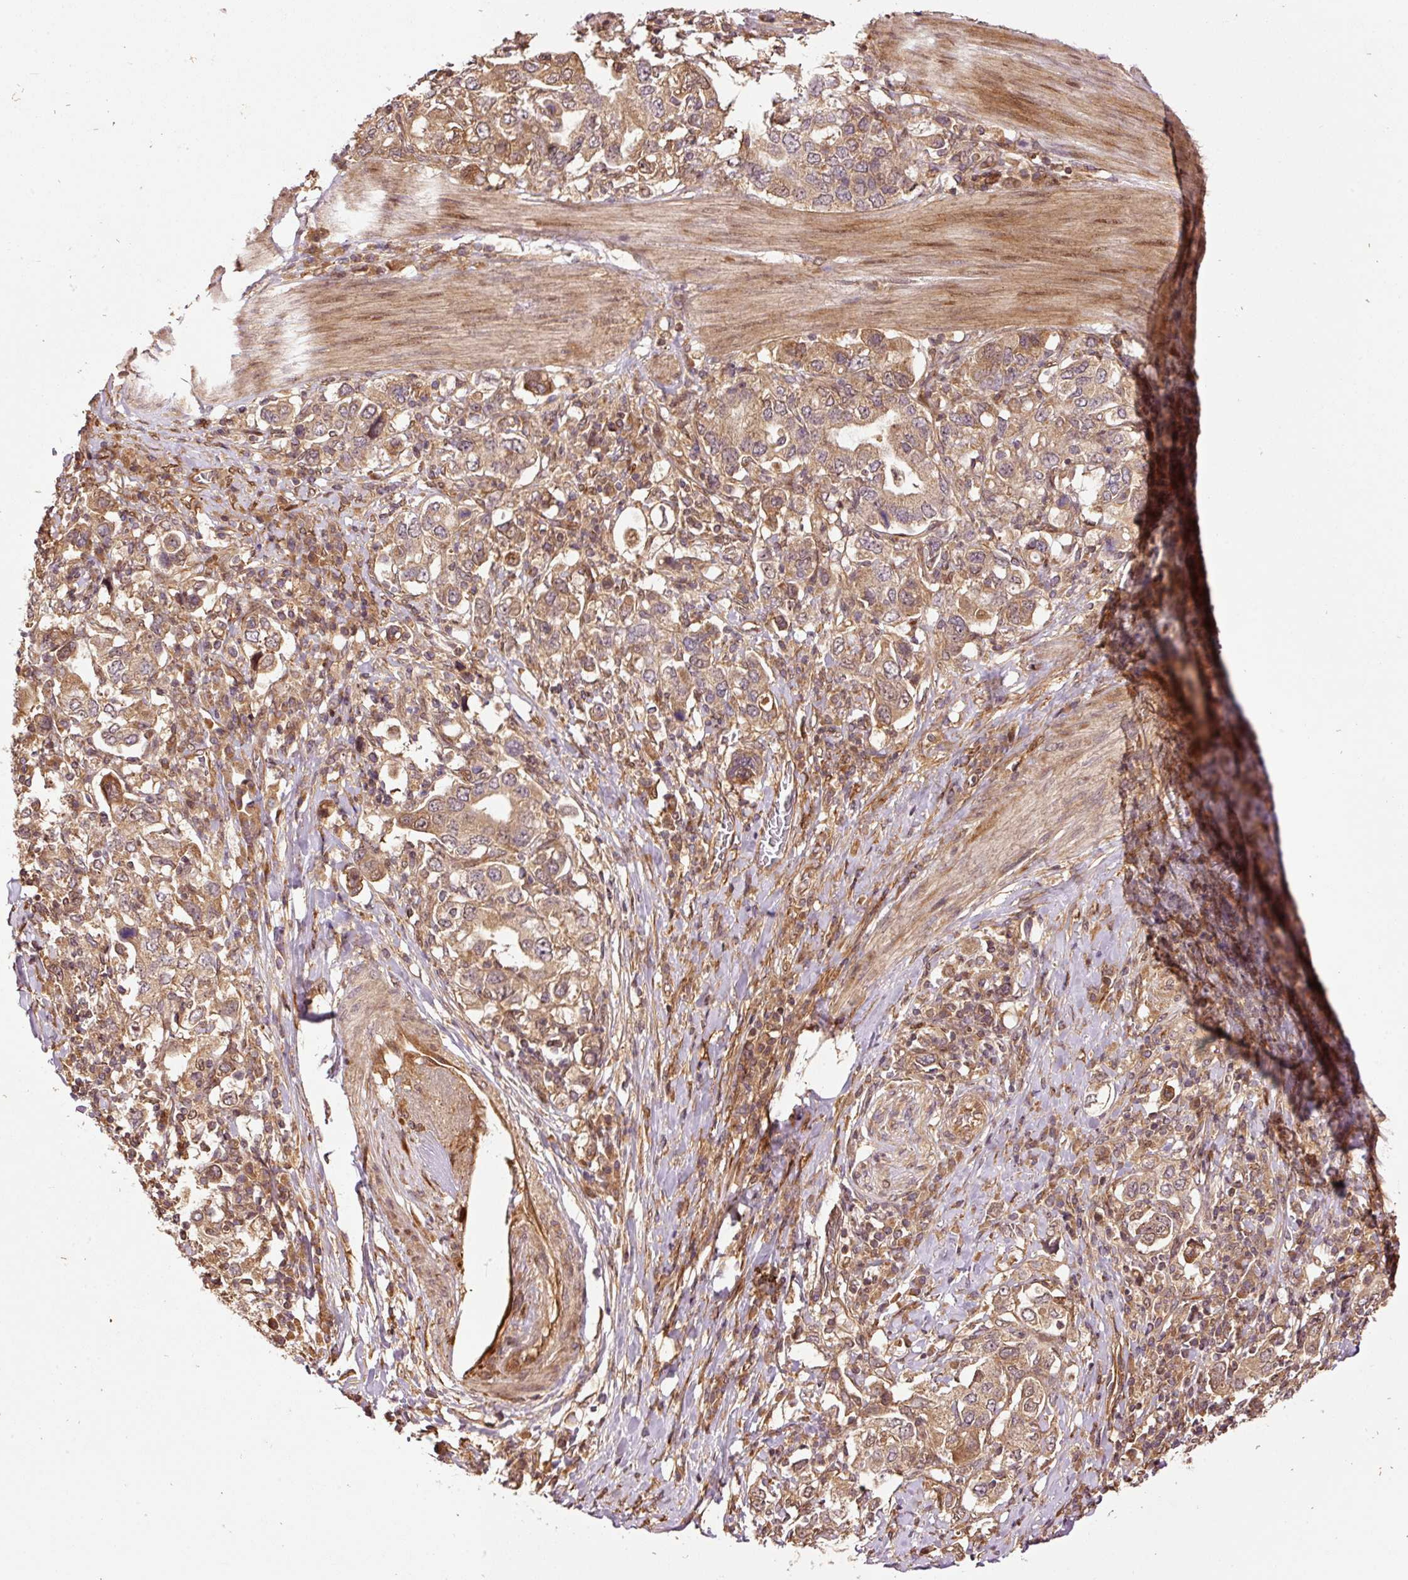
{"staining": {"intensity": "moderate", "quantity": ">75%", "location": "cytoplasmic/membranous,nuclear"}, "tissue": "stomach cancer", "cell_type": "Tumor cells", "image_type": "cancer", "snomed": [{"axis": "morphology", "description": "Adenocarcinoma, NOS"}, {"axis": "topography", "description": "Stomach, upper"}, {"axis": "topography", "description": "Stomach"}], "caption": "An immunohistochemistry photomicrograph of tumor tissue is shown. Protein staining in brown highlights moderate cytoplasmic/membranous and nuclear positivity in adenocarcinoma (stomach) within tumor cells. (DAB IHC with brightfield microscopy, high magnification).", "gene": "OXER1", "patient": {"sex": "male", "age": 62}}